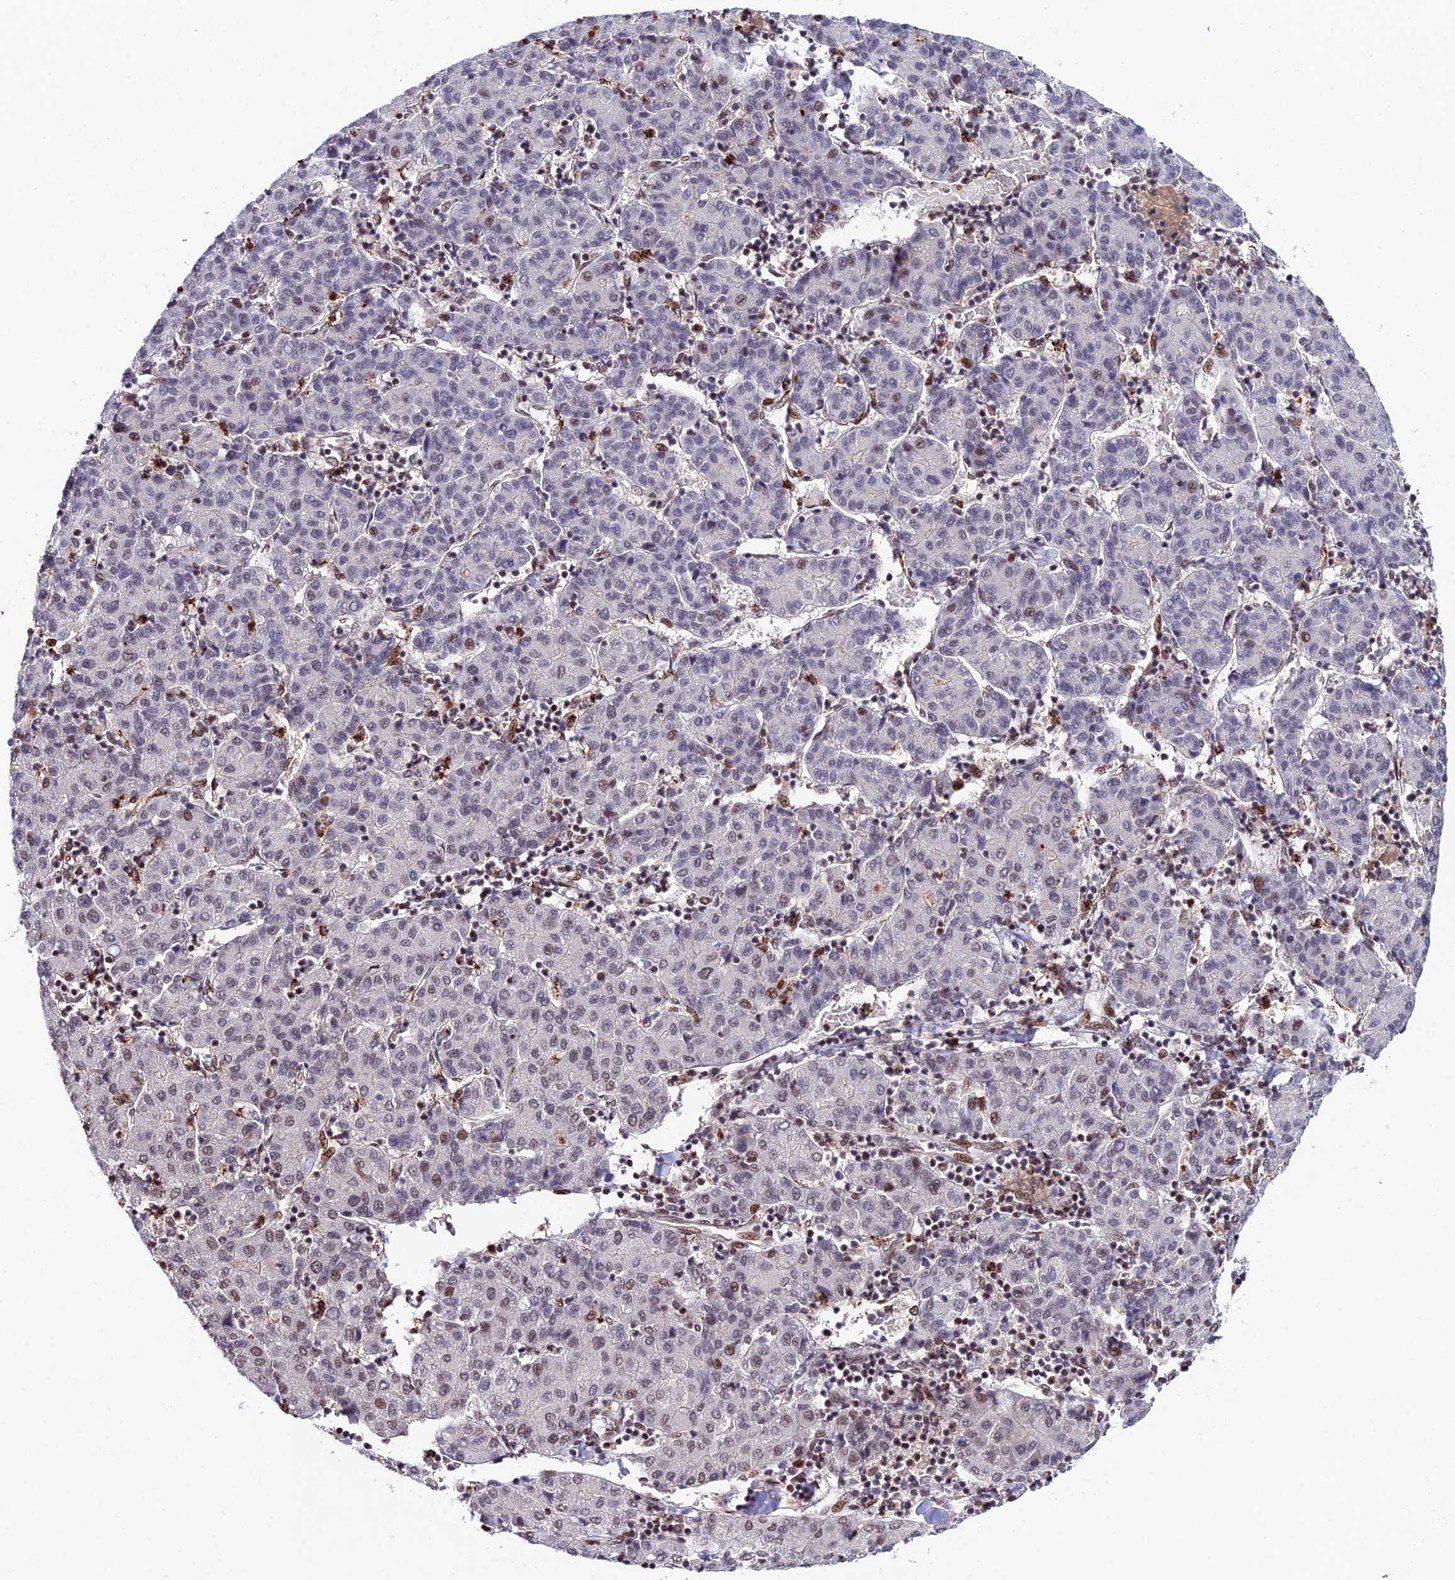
{"staining": {"intensity": "weak", "quantity": "<25%", "location": "nuclear"}, "tissue": "liver cancer", "cell_type": "Tumor cells", "image_type": "cancer", "snomed": [{"axis": "morphology", "description": "Carcinoma, Hepatocellular, NOS"}, {"axis": "topography", "description": "Liver"}], "caption": "Liver hepatocellular carcinoma stained for a protein using immunohistochemistry displays no staining tumor cells.", "gene": "SYT15", "patient": {"sex": "male", "age": 65}}